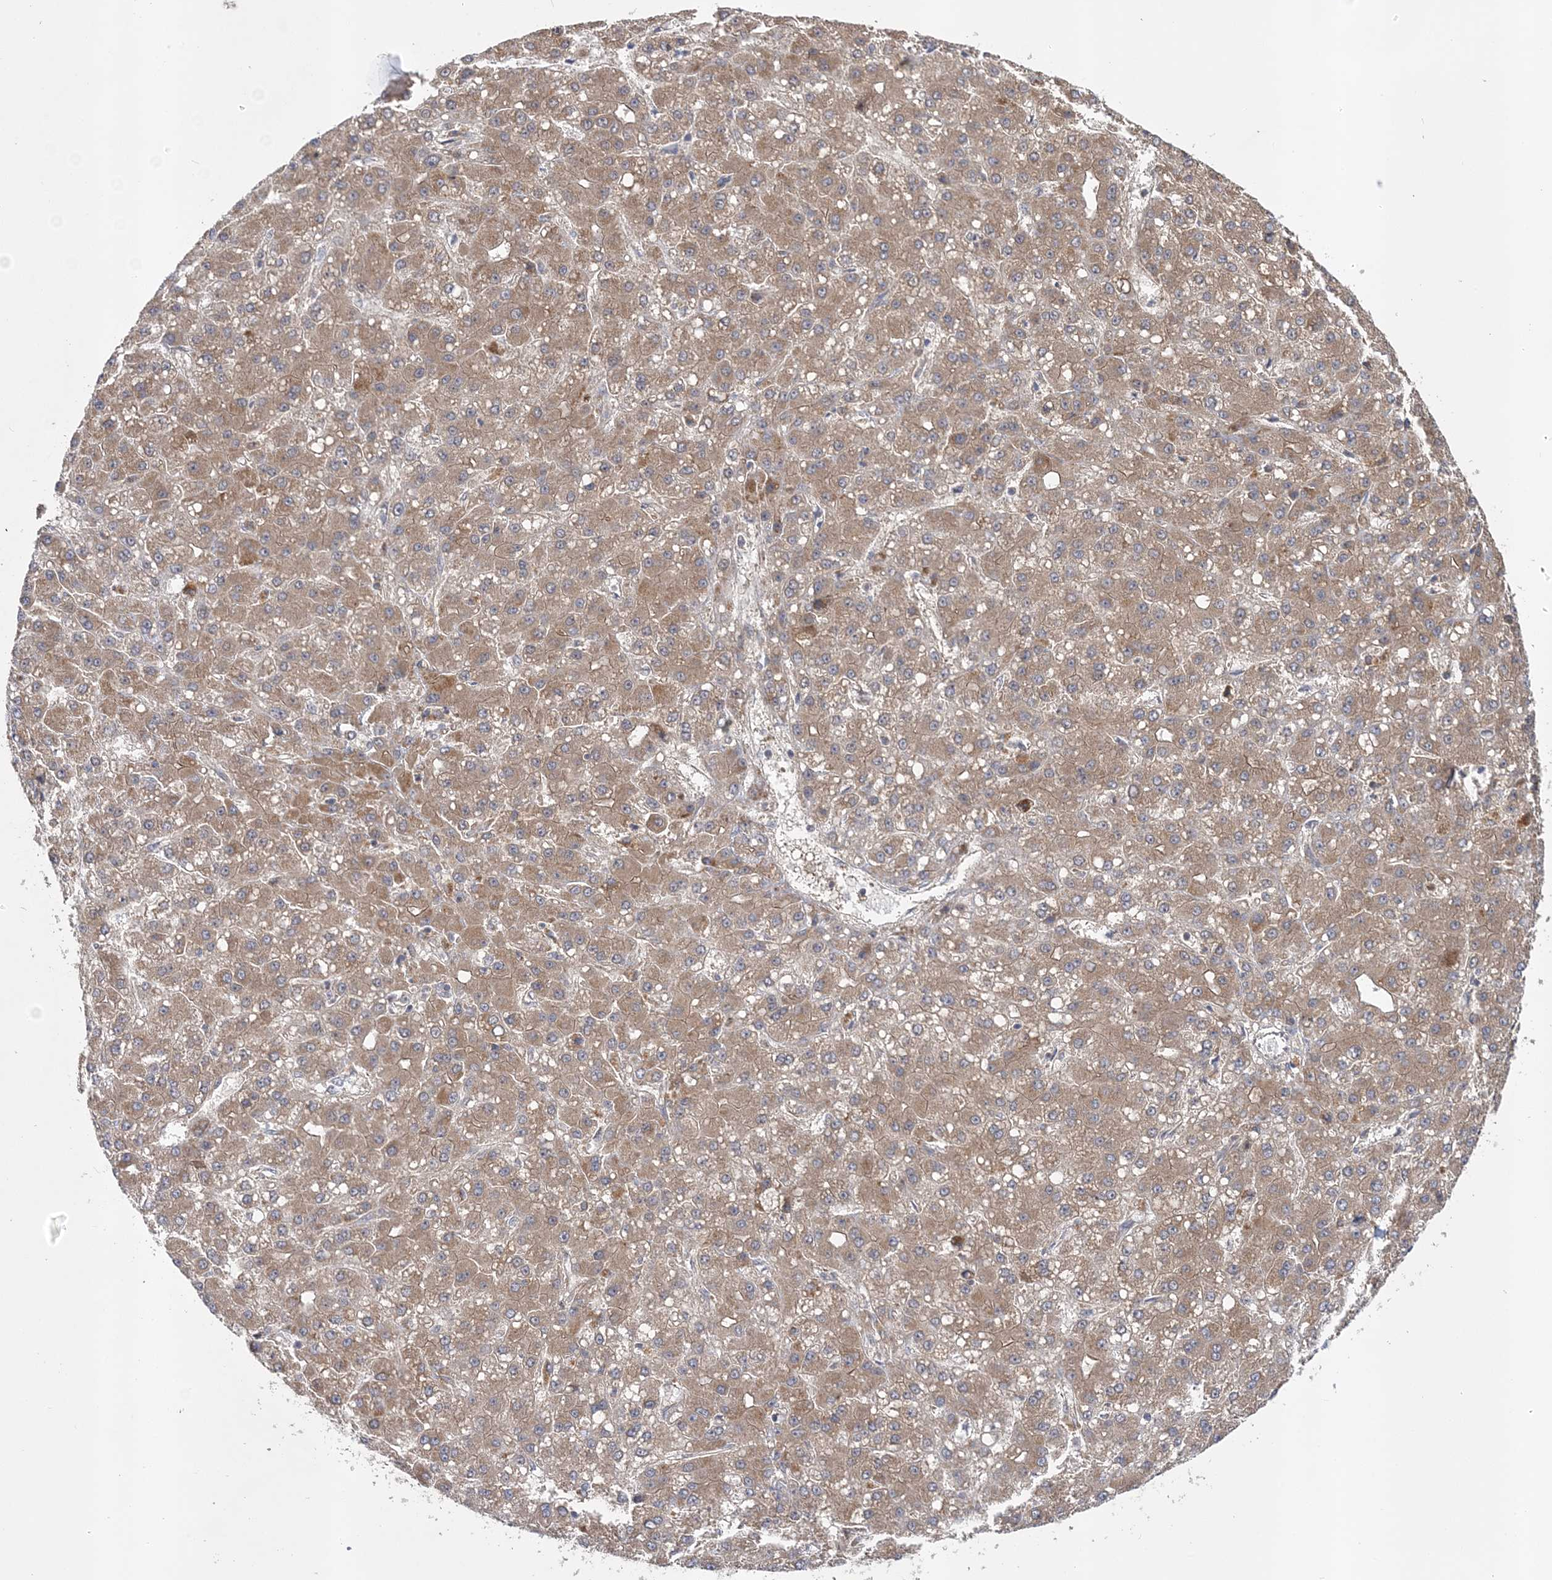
{"staining": {"intensity": "moderate", "quantity": ">75%", "location": "cytoplasmic/membranous"}, "tissue": "liver cancer", "cell_type": "Tumor cells", "image_type": "cancer", "snomed": [{"axis": "morphology", "description": "Carcinoma, Hepatocellular, NOS"}, {"axis": "topography", "description": "Liver"}], "caption": "This photomicrograph displays immunohistochemistry (IHC) staining of human liver cancer, with medium moderate cytoplasmic/membranous staining in approximately >75% of tumor cells.", "gene": "MMADHC", "patient": {"sex": "male", "age": 67}}